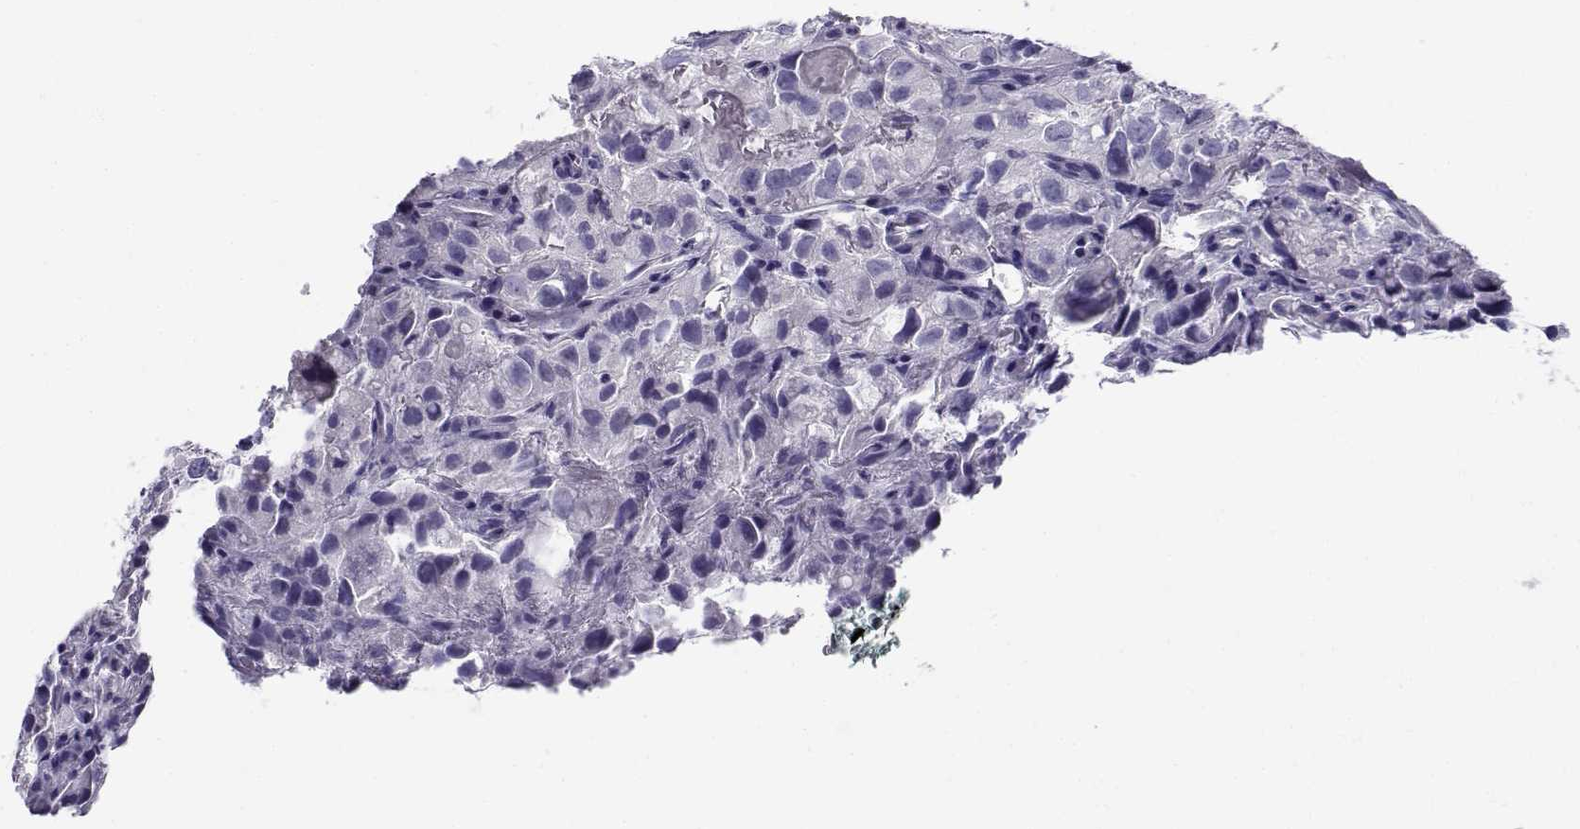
{"staining": {"intensity": "negative", "quantity": "none", "location": "none"}, "tissue": "renal cancer", "cell_type": "Tumor cells", "image_type": "cancer", "snomed": [{"axis": "morphology", "description": "Adenocarcinoma, NOS"}, {"axis": "topography", "description": "Kidney"}], "caption": "Immunohistochemistry (IHC) histopathology image of neoplastic tissue: human adenocarcinoma (renal) stained with DAB (3,3'-diaminobenzidine) displays no significant protein staining in tumor cells.", "gene": "CABS1", "patient": {"sex": "male", "age": 64}}